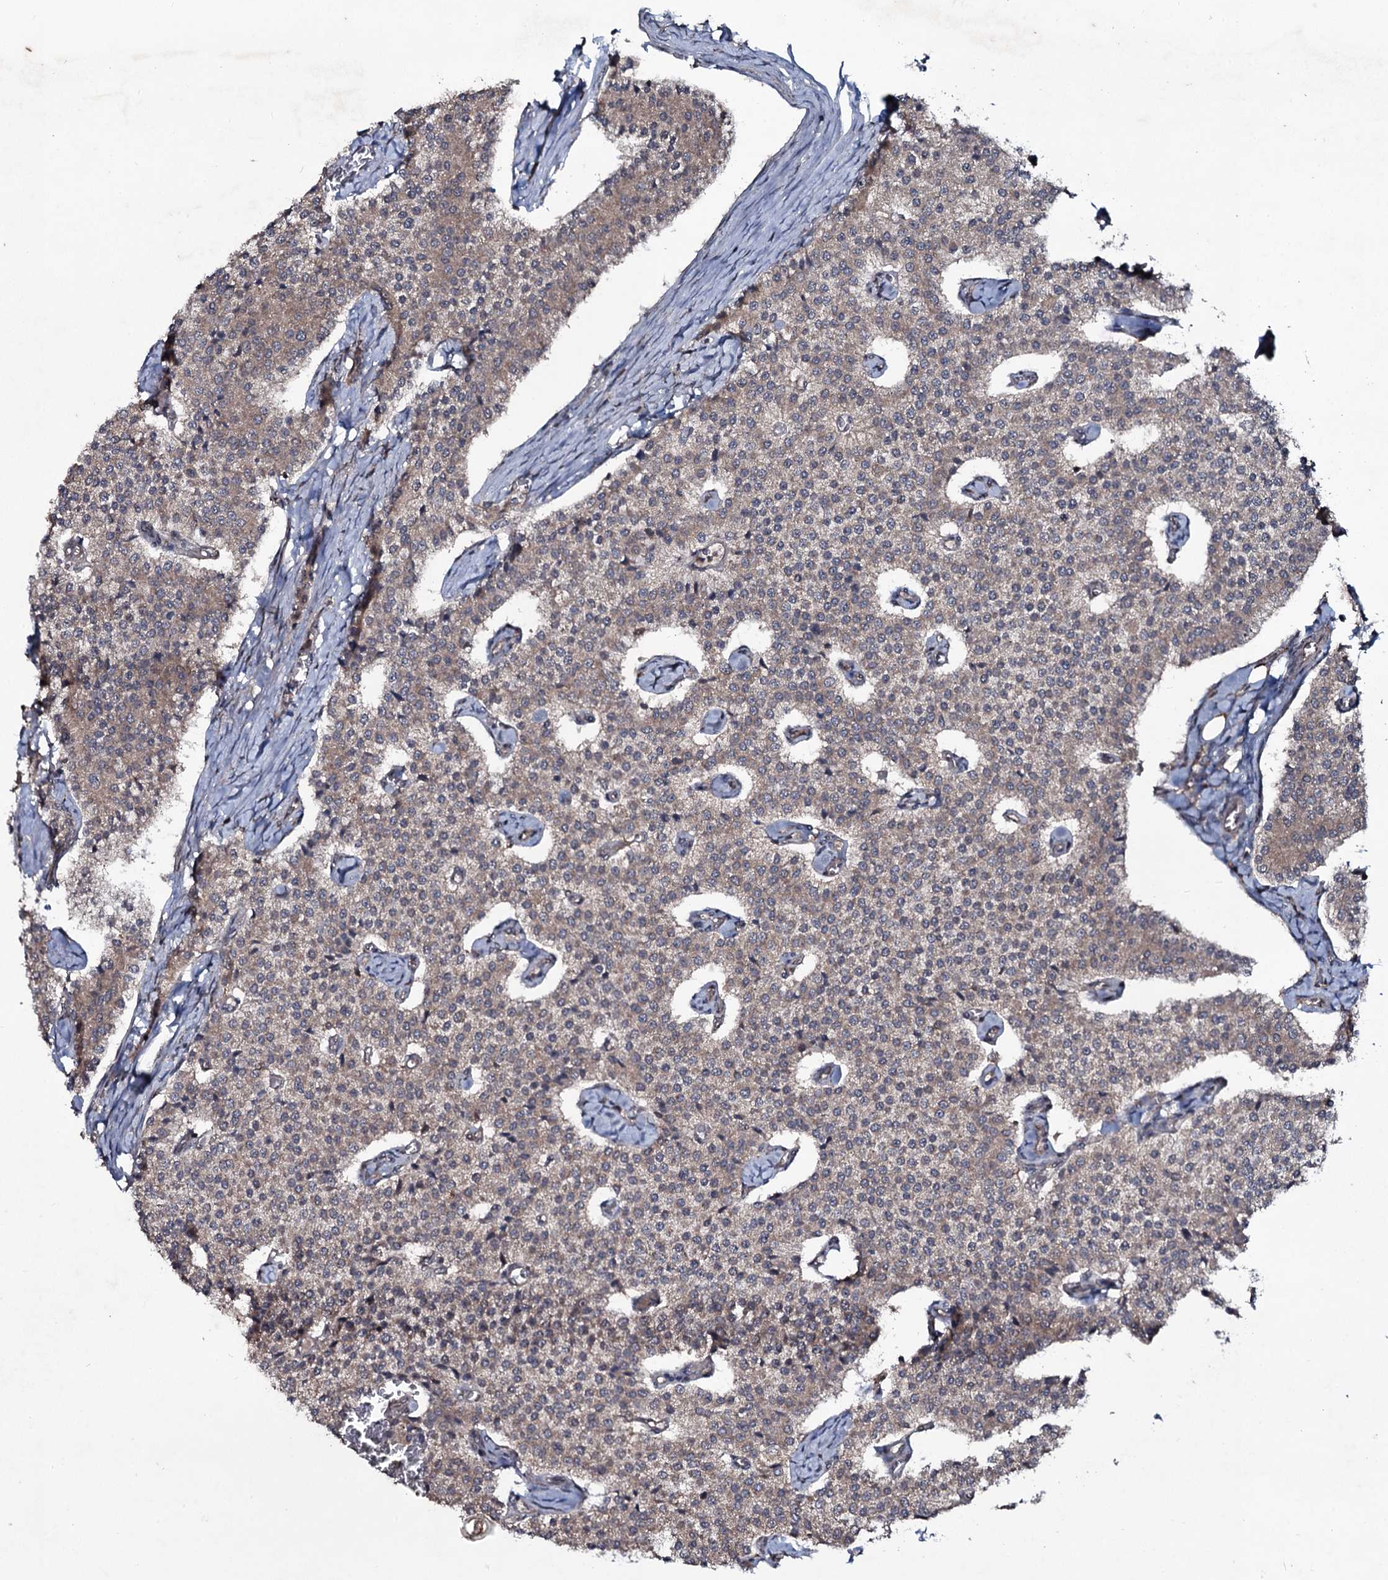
{"staining": {"intensity": "weak", "quantity": ">75%", "location": "cytoplasmic/membranous"}, "tissue": "carcinoid", "cell_type": "Tumor cells", "image_type": "cancer", "snomed": [{"axis": "morphology", "description": "Carcinoid, malignant, NOS"}, {"axis": "topography", "description": "Colon"}], "caption": "Immunohistochemistry (IHC) histopathology image of neoplastic tissue: carcinoid stained using immunohistochemistry reveals low levels of weak protein expression localized specifically in the cytoplasmic/membranous of tumor cells, appearing as a cytoplasmic/membranous brown color.", "gene": "SNAP23", "patient": {"sex": "female", "age": 52}}